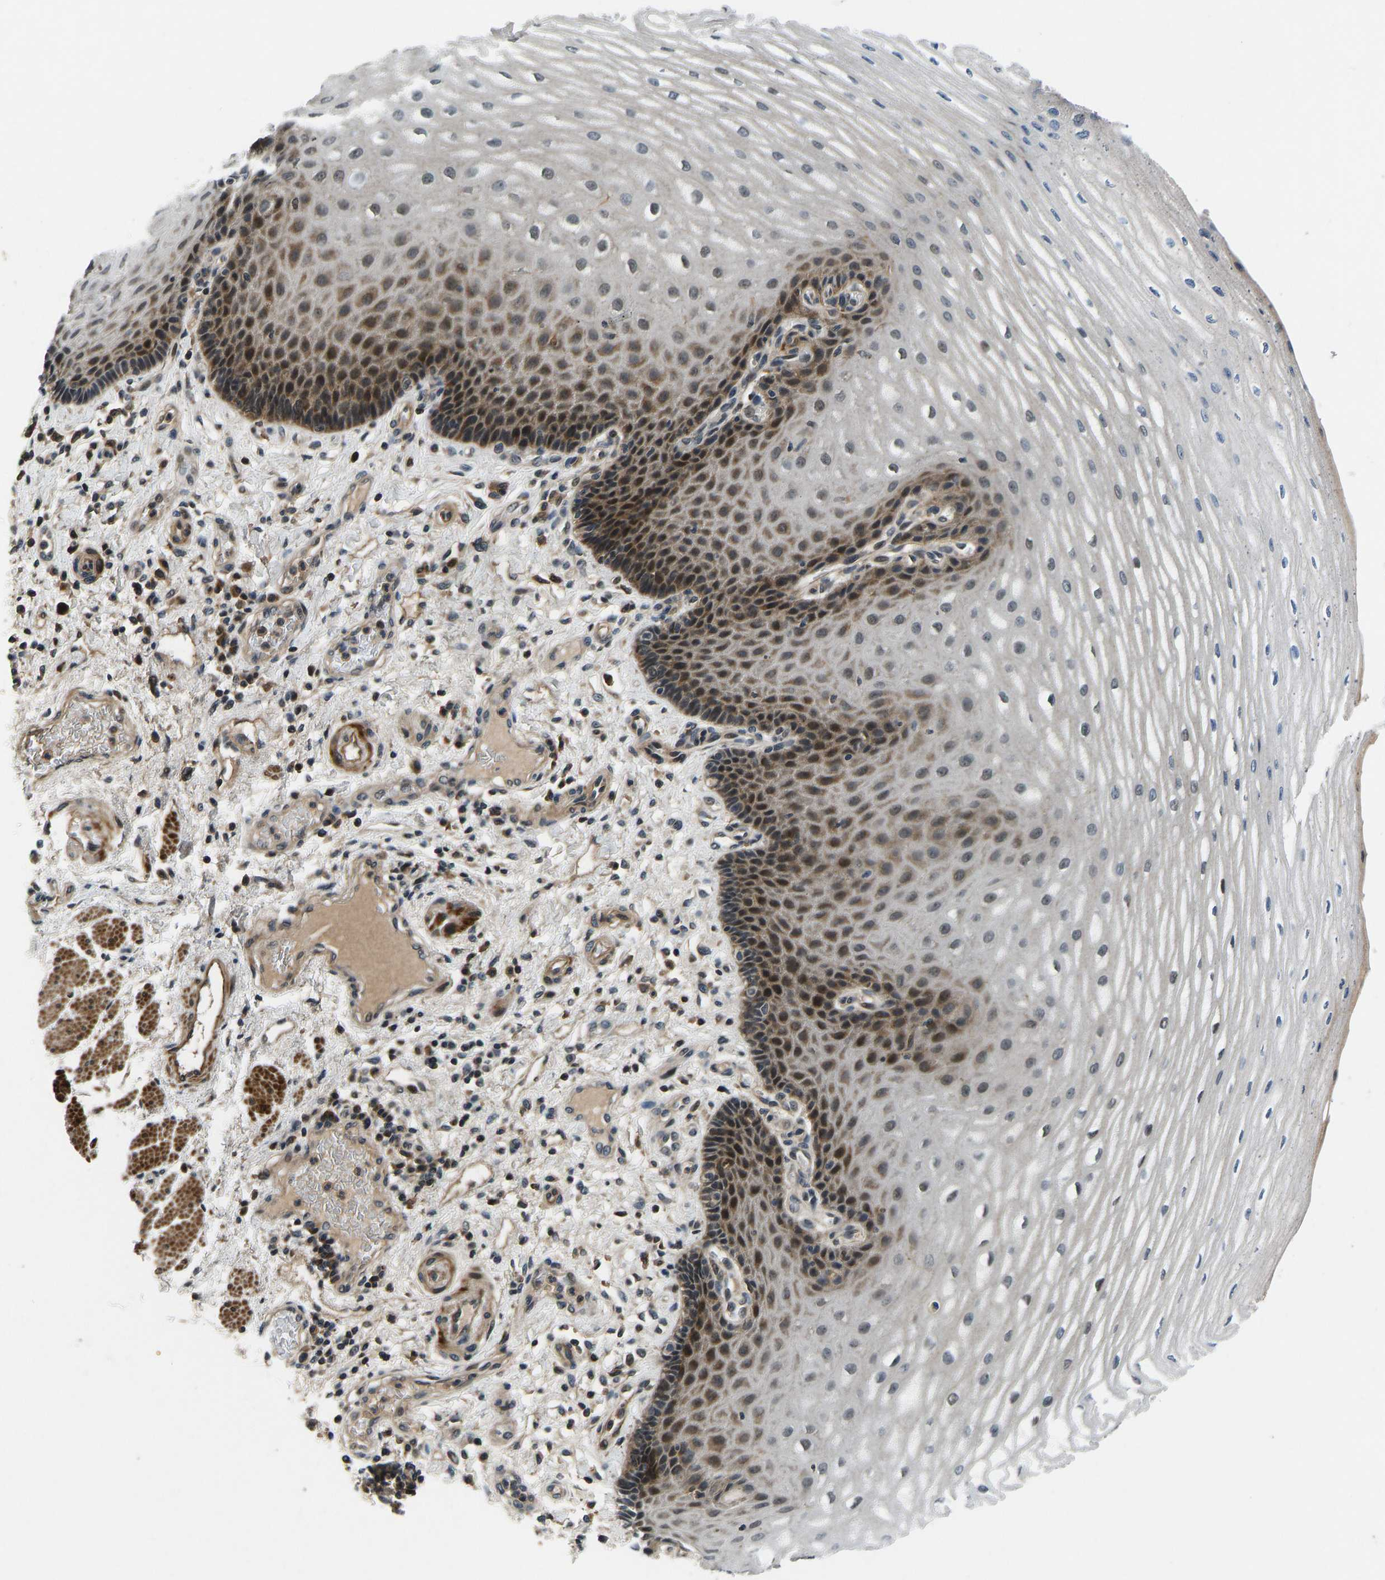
{"staining": {"intensity": "strong", "quantity": "25%-75%", "location": "cytoplasmic/membranous,nuclear"}, "tissue": "esophagus", "cell_type": "Squamous epithelial cells", "image_type": "normal", "snomed": [{"axis": "morphology", "description": "Normal tissue, NOS"}, {"axis": "topography", "description": "Esophagus"}], "caption": "Approximately 25%-75% of squamous epithelial cells in unremarkable human esophagus reveal strong cytoplasmic/membranous,nuclear protein positivity as visualized by brown immunohistochemical staining.", "gene": "RLIM", "patient": {"sex": "male", "age": 54}}